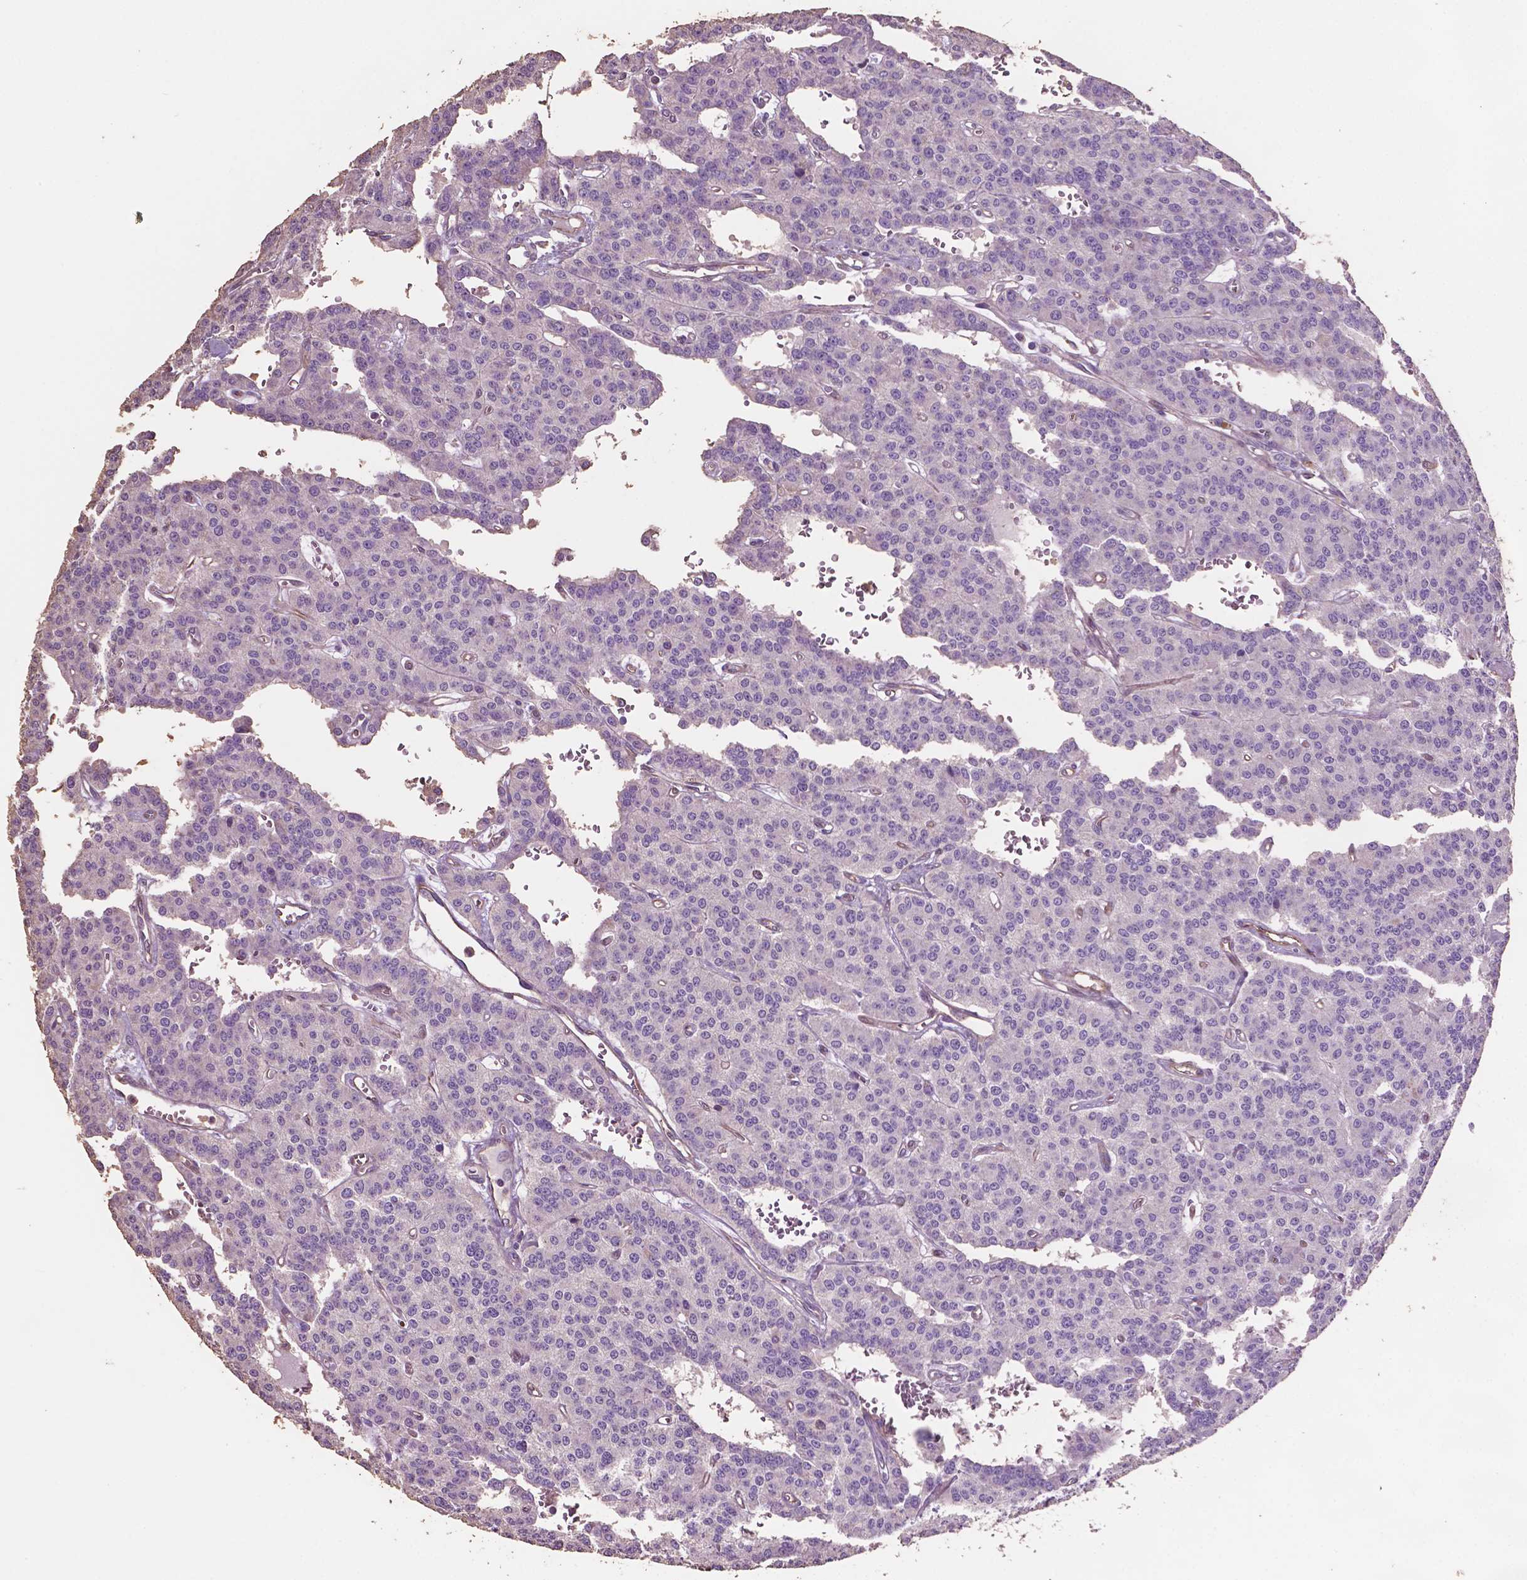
{"staining": {"intensity": "negative", "quantity": "none", "location": "none"}, "tissue": "carcinoid", "cell_type": "Tumor cells", "image_type": "cancer", "snomed": [{"axis": "morphology", "description": "Carcinoid, malignant, NOS"}, {"axis": "topography", "description": "Lung"}], "caption": "Immunohistochemistry of malignant carcinoid shows no expression in tumor cells.", "gene": "COMMD4", "patient": {"sex": "female", "age": 71}}